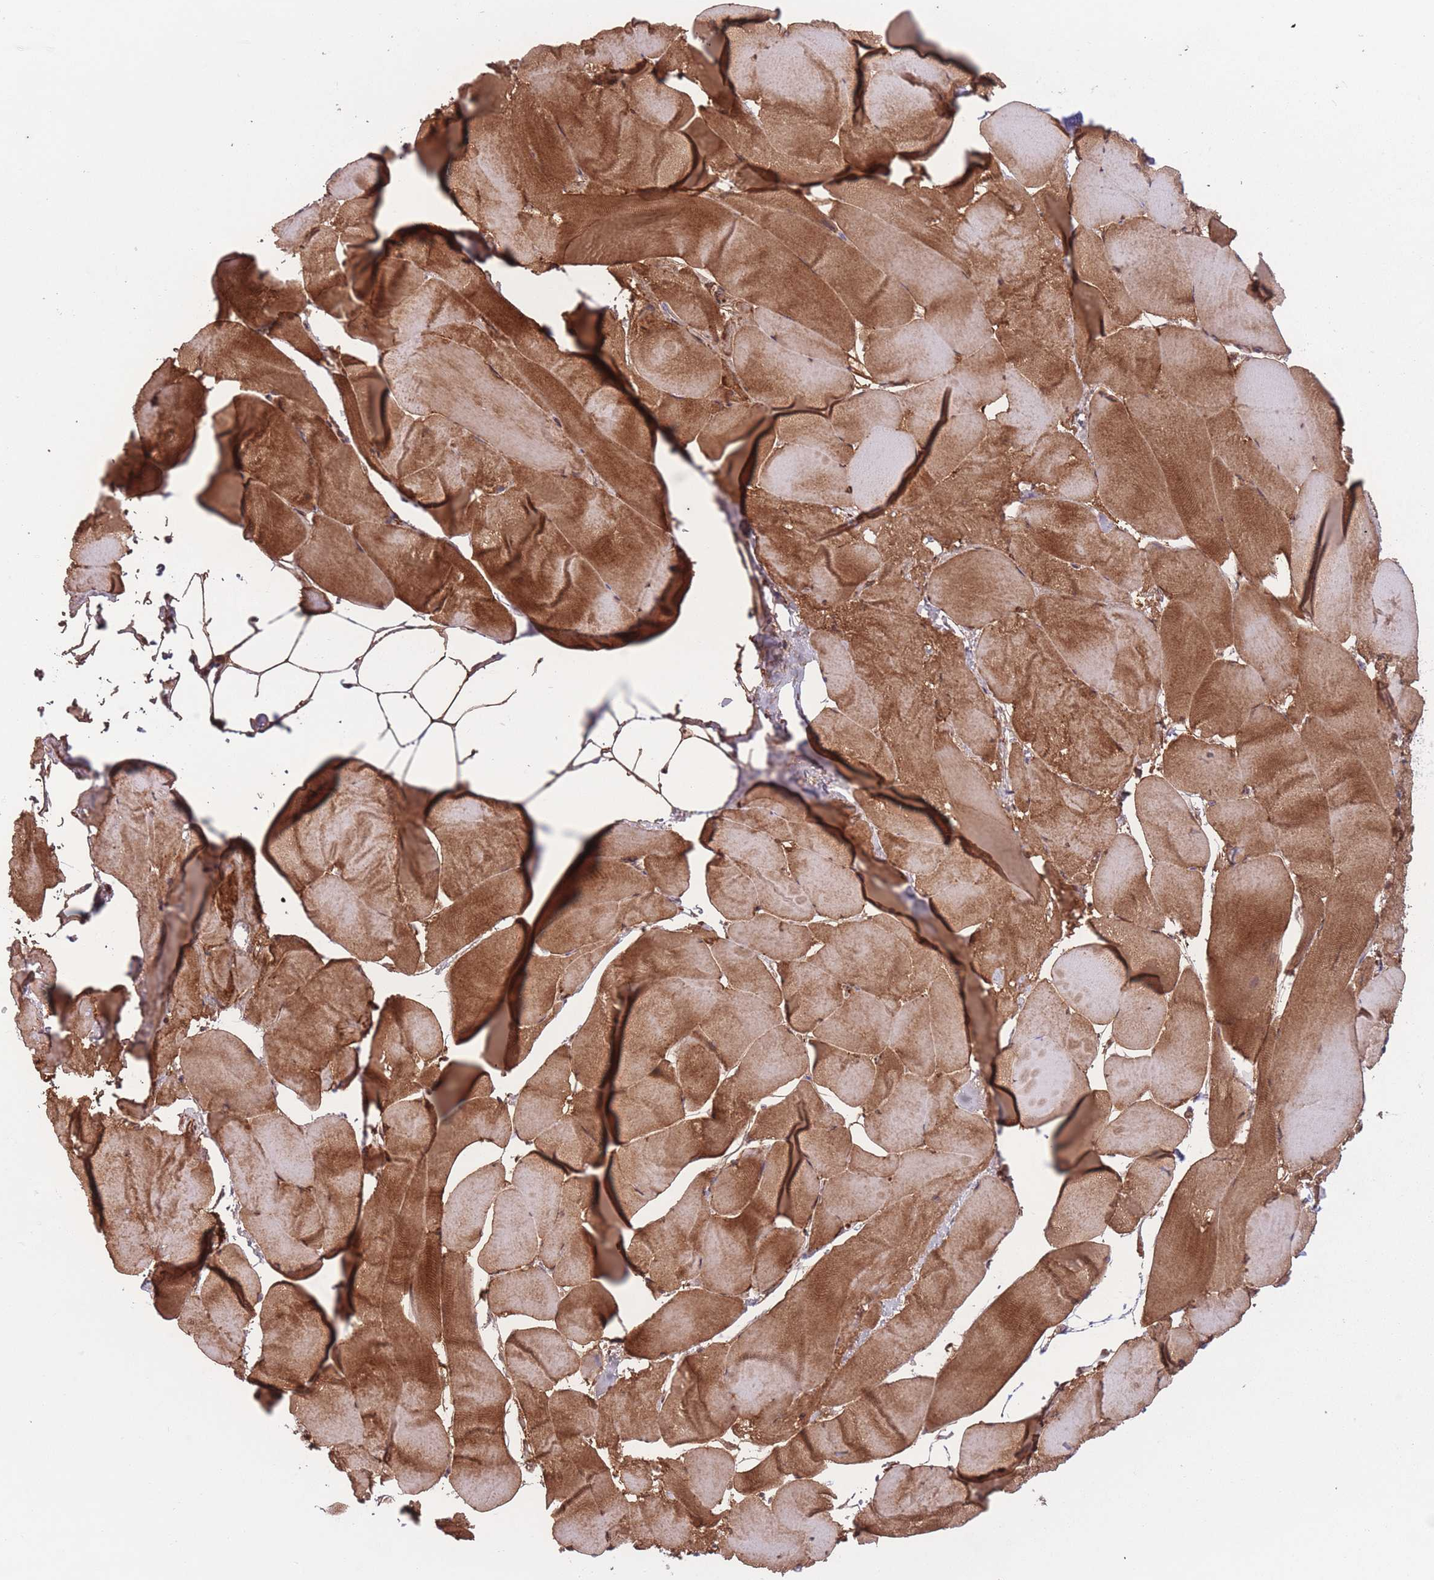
{"staining": {"intensity": "strong", "quantity": "25%-75%", "location": "cytoplasmic/membranous"}, "tissue": "skeletal muscle", "cell_type": "Myocytes", "image_type": "normal", "snomed": [{"axis": "morphology", "description": "Normal tissue, NOS"}, {"axis": "topography", "description": "Skeletal muscle"}], "caption": "Protein staining by IHC demonstrates strong cytoplasmic/membranous positivity in about 25%-75% of myocytes in benign skeletal muscle. Using DAB (3,3'-diaminobenzidine) (brown) and hematoxylin (blue) stains, captured at high magnification using brightfield microscopy.", "gene": "ATP5MF", "patient": {"sex": "female", "age": 64}}